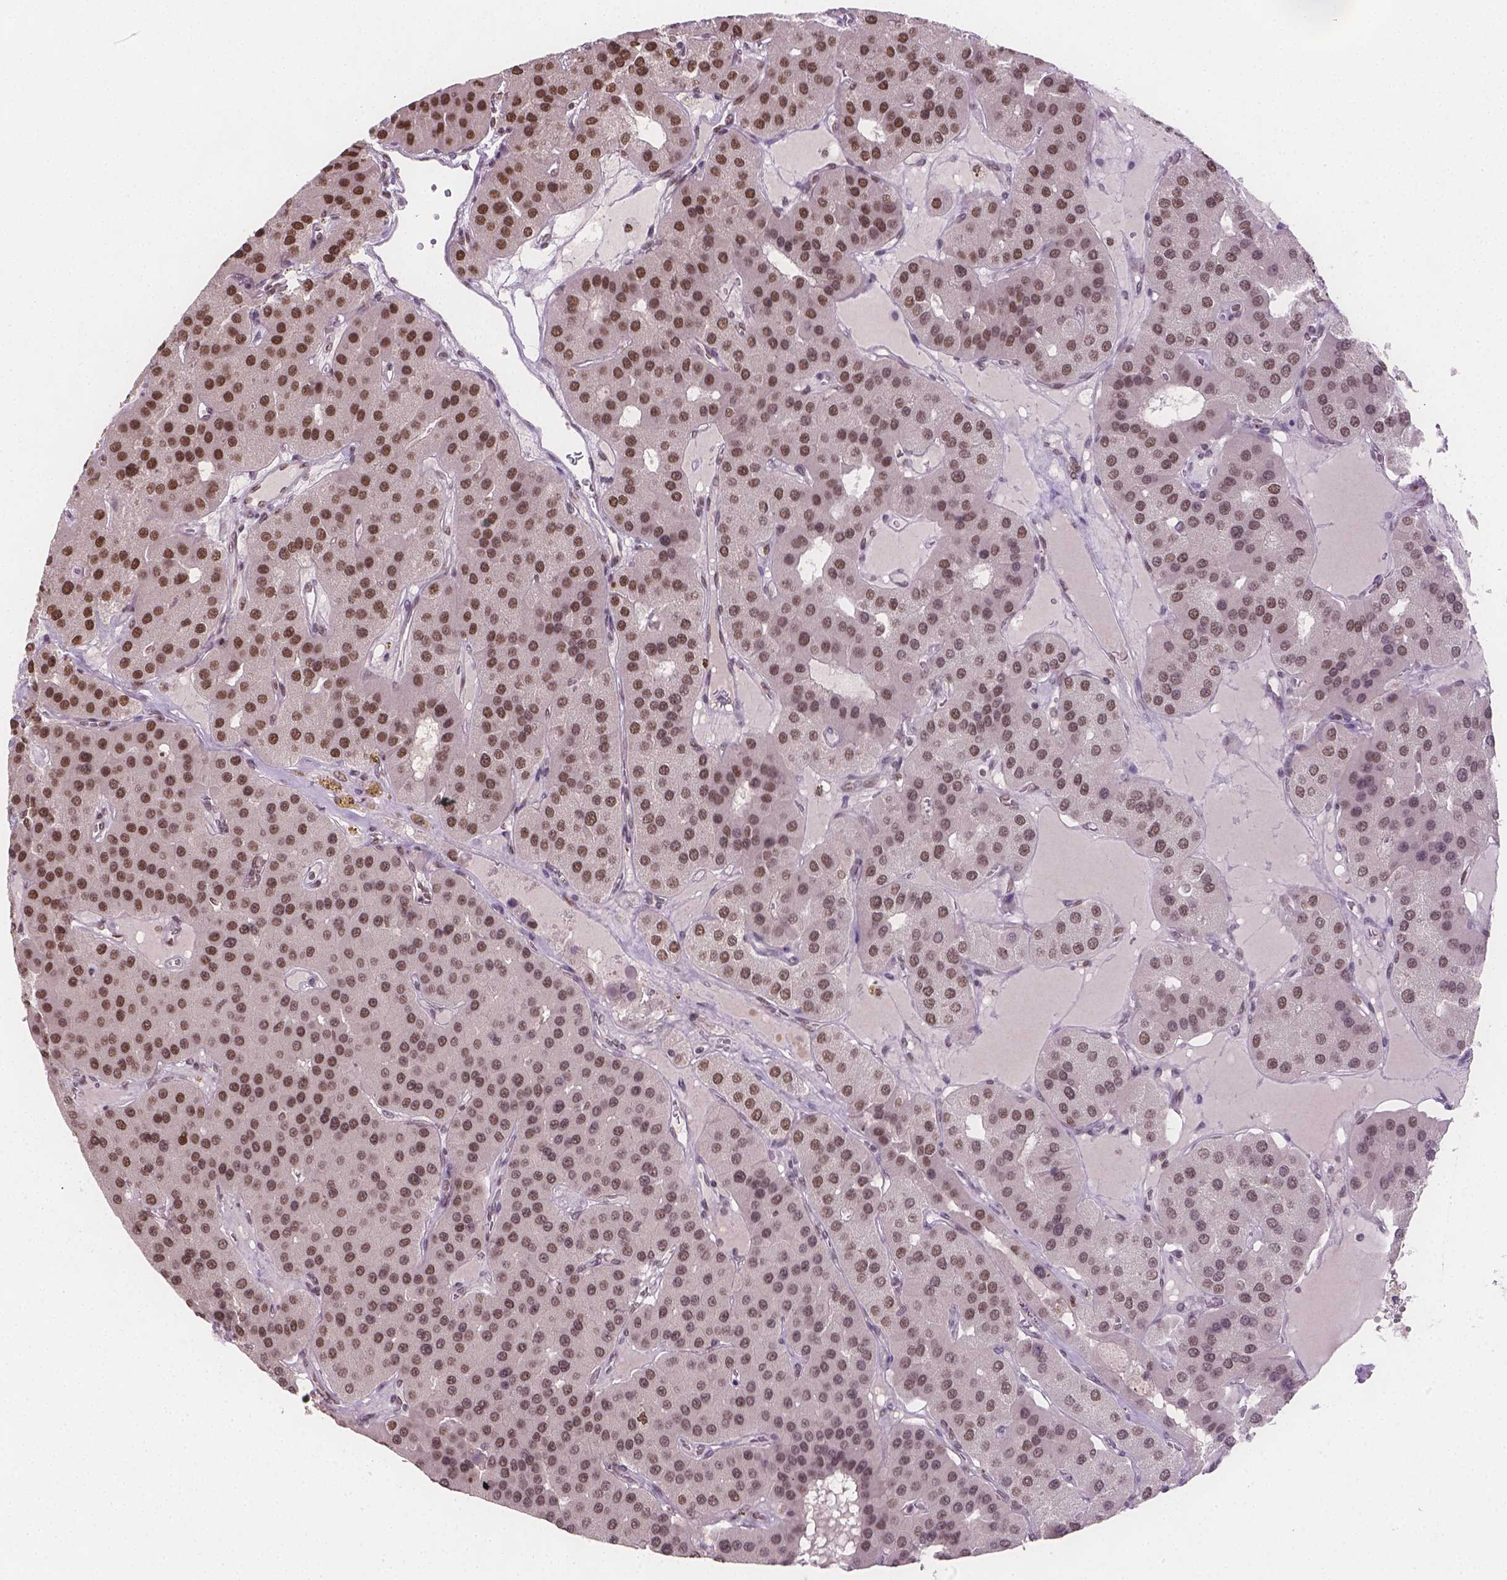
{"staining": {"intensity": "moderate", "quantity": ">75%", "location": "nuclear"}, "tissue": "parathyroid gland", "cell_type": "Glandular cells", "image_type": "normal", "snomed": [{"axis": "morphology", "description": "Normal tissue, NOS"}, {"axis": "morphology", "description": "Adenoma, NOS"}, {"axis": "topography", "description": "Parathyroid gland"}], "caption": "The photomicrograph reveals staining of unremarkable parathyroid gland, revealing moderate nuclear protein expression (brown color) within glandular cells. (DAB (3,3'-diaminobenzidine) = brown stain, brightfield microscopy at high magnification).", "gene": "FANCE", "patient": {"sex": "female", "age": 86}}